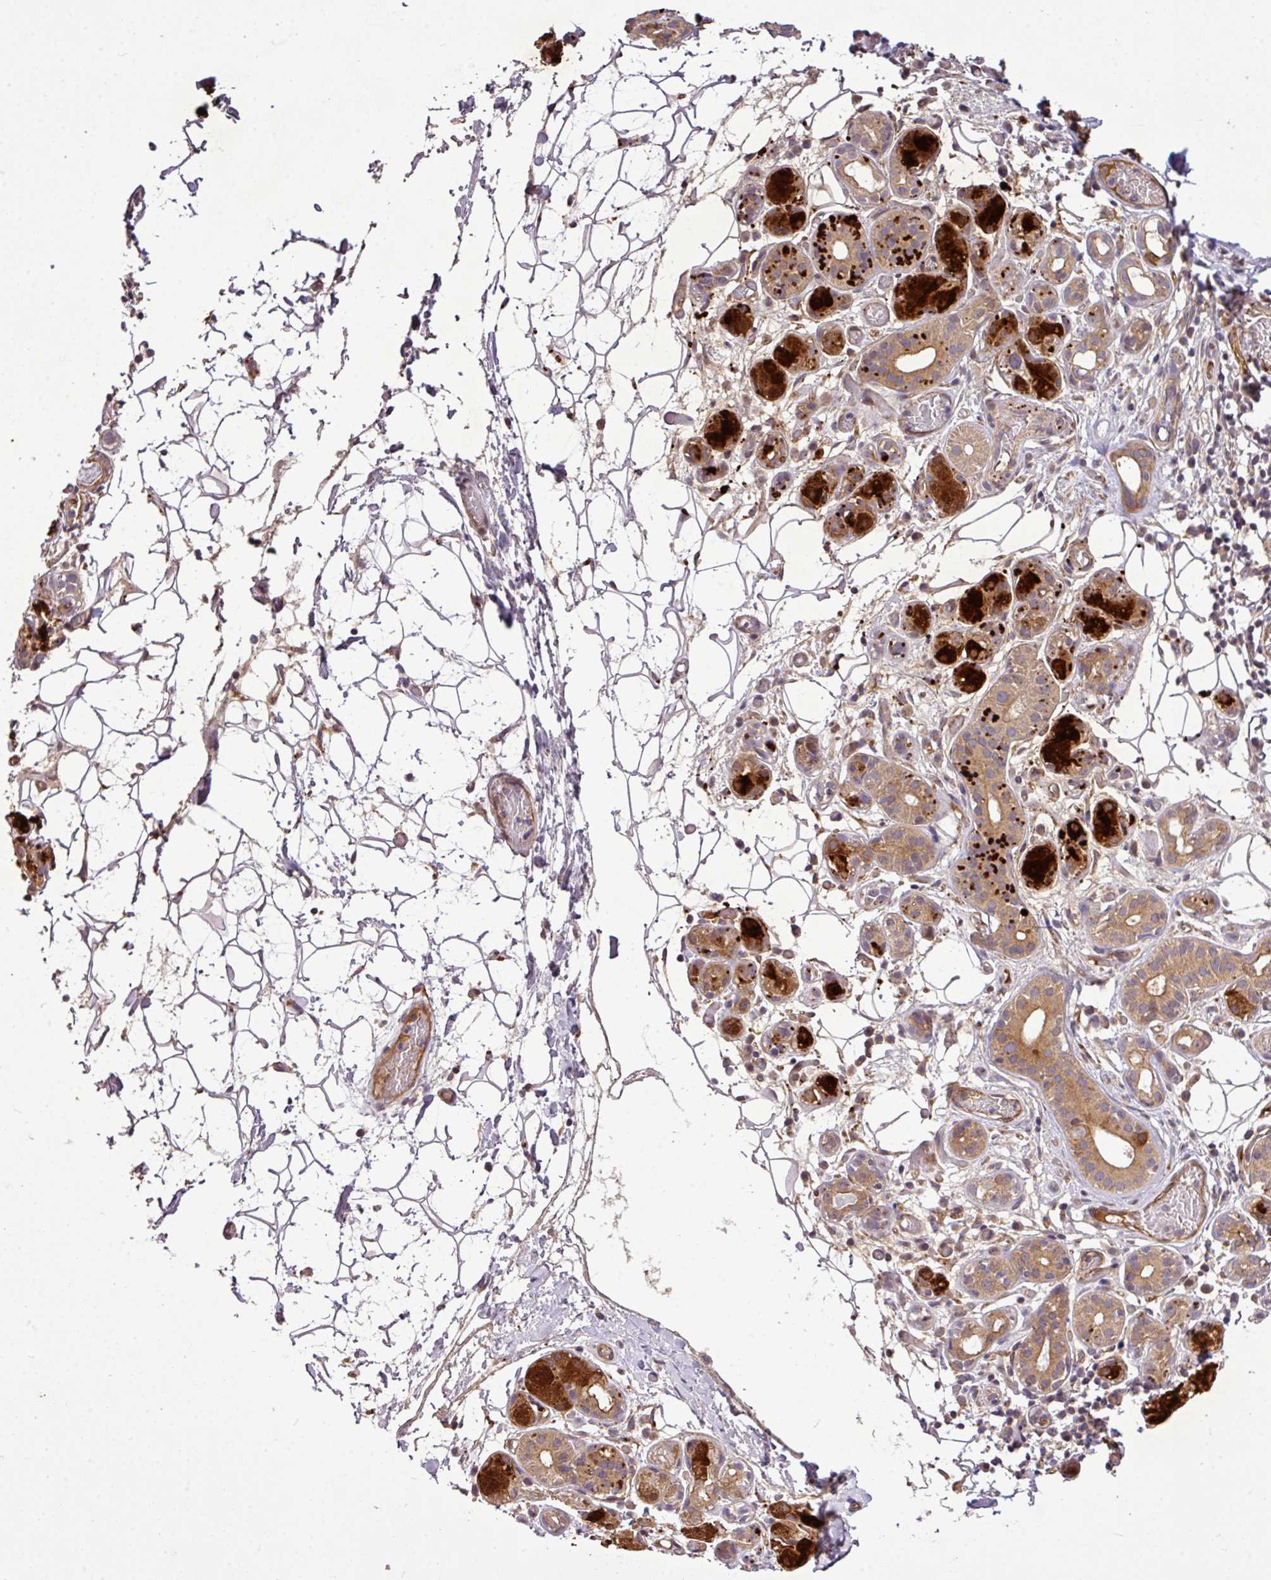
{"staining": {"intensity": "strong", "quantity": "25%-75%", "location": "cytoplasmic/membranous"}, "tissue": "salivary gland", "cell_type": "Glandular cells", "image_type": "normal", "snomed": [{"axis": "morphology", "description": "Normal tissue, NOS"}, {"axis": "topography", "description": "Salivary gland"}], "caption": "Immunohistochemistry micrograph of benign salivary gland stained for a protein (brown), which reveals high levels of strong cytoplasmic/membranous expression in about 25%-75% of glandular cells.", "gene": "XIAP", "patient": {"sex": "male", "age": 82}}